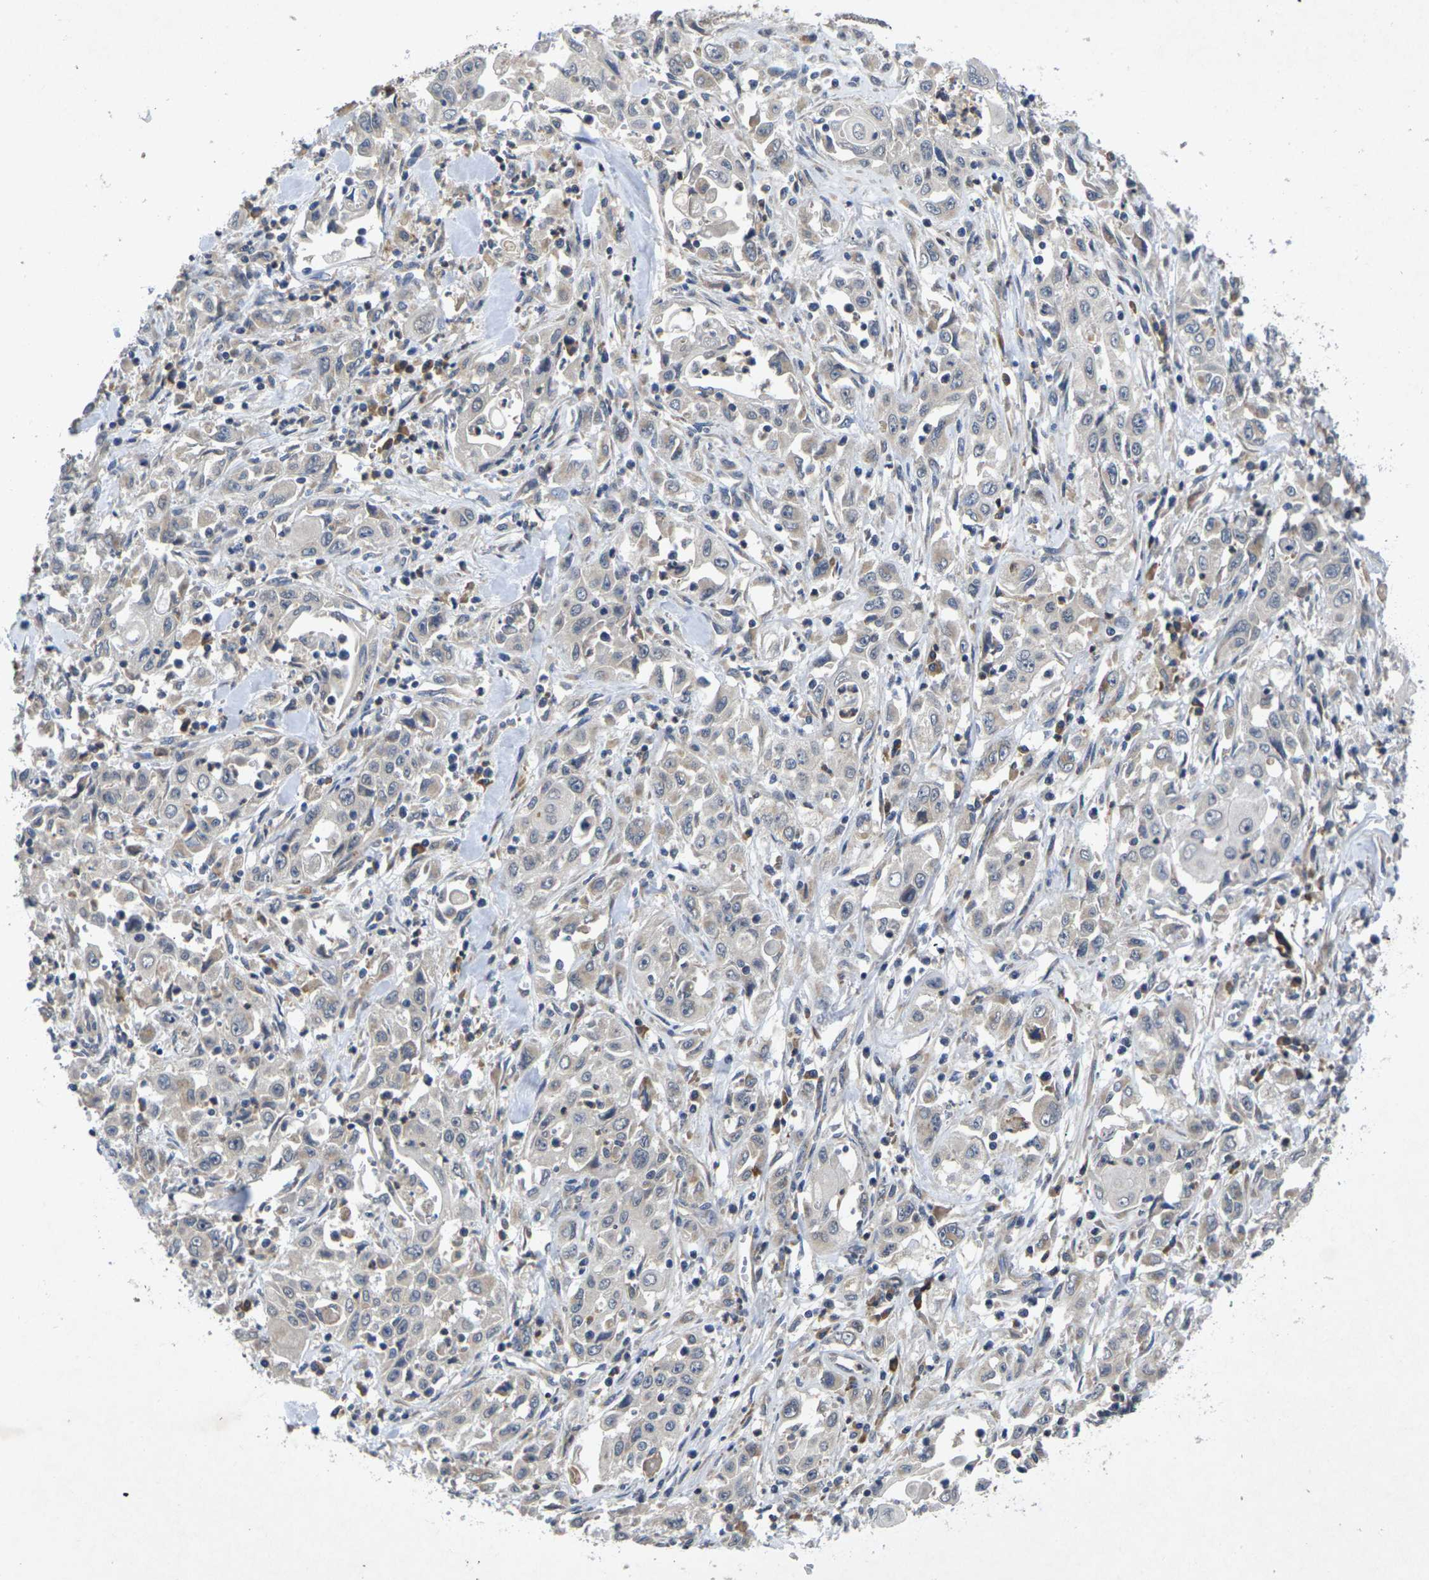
{"staining": {"intensity": "negative", "quantity": "none", "location": "none"}, "tissue": "pancreatic cancer", "cell_type": "Tumor cells", "image_type": "cancer", "snomed": [{"axis": "morphology", "description": "Adenocarcinoma, NOS"}, {"axis": "topography", "description": "Pancreas"}], "caption": "Immunohistochemistry image of neoplastic tissue: pancreatic cancer (adenocarcinoma) stained with DAB (3,3'-diaminobenzidine) reveals no significant protein staining in tumor cells. (DAB (3,3'-diaminobenzidine) immunohistochemistry visualized using brightfield microscopy, high magnification).", "gene": "KIF1B", "patient": {"sex": "male", "age": 70}}